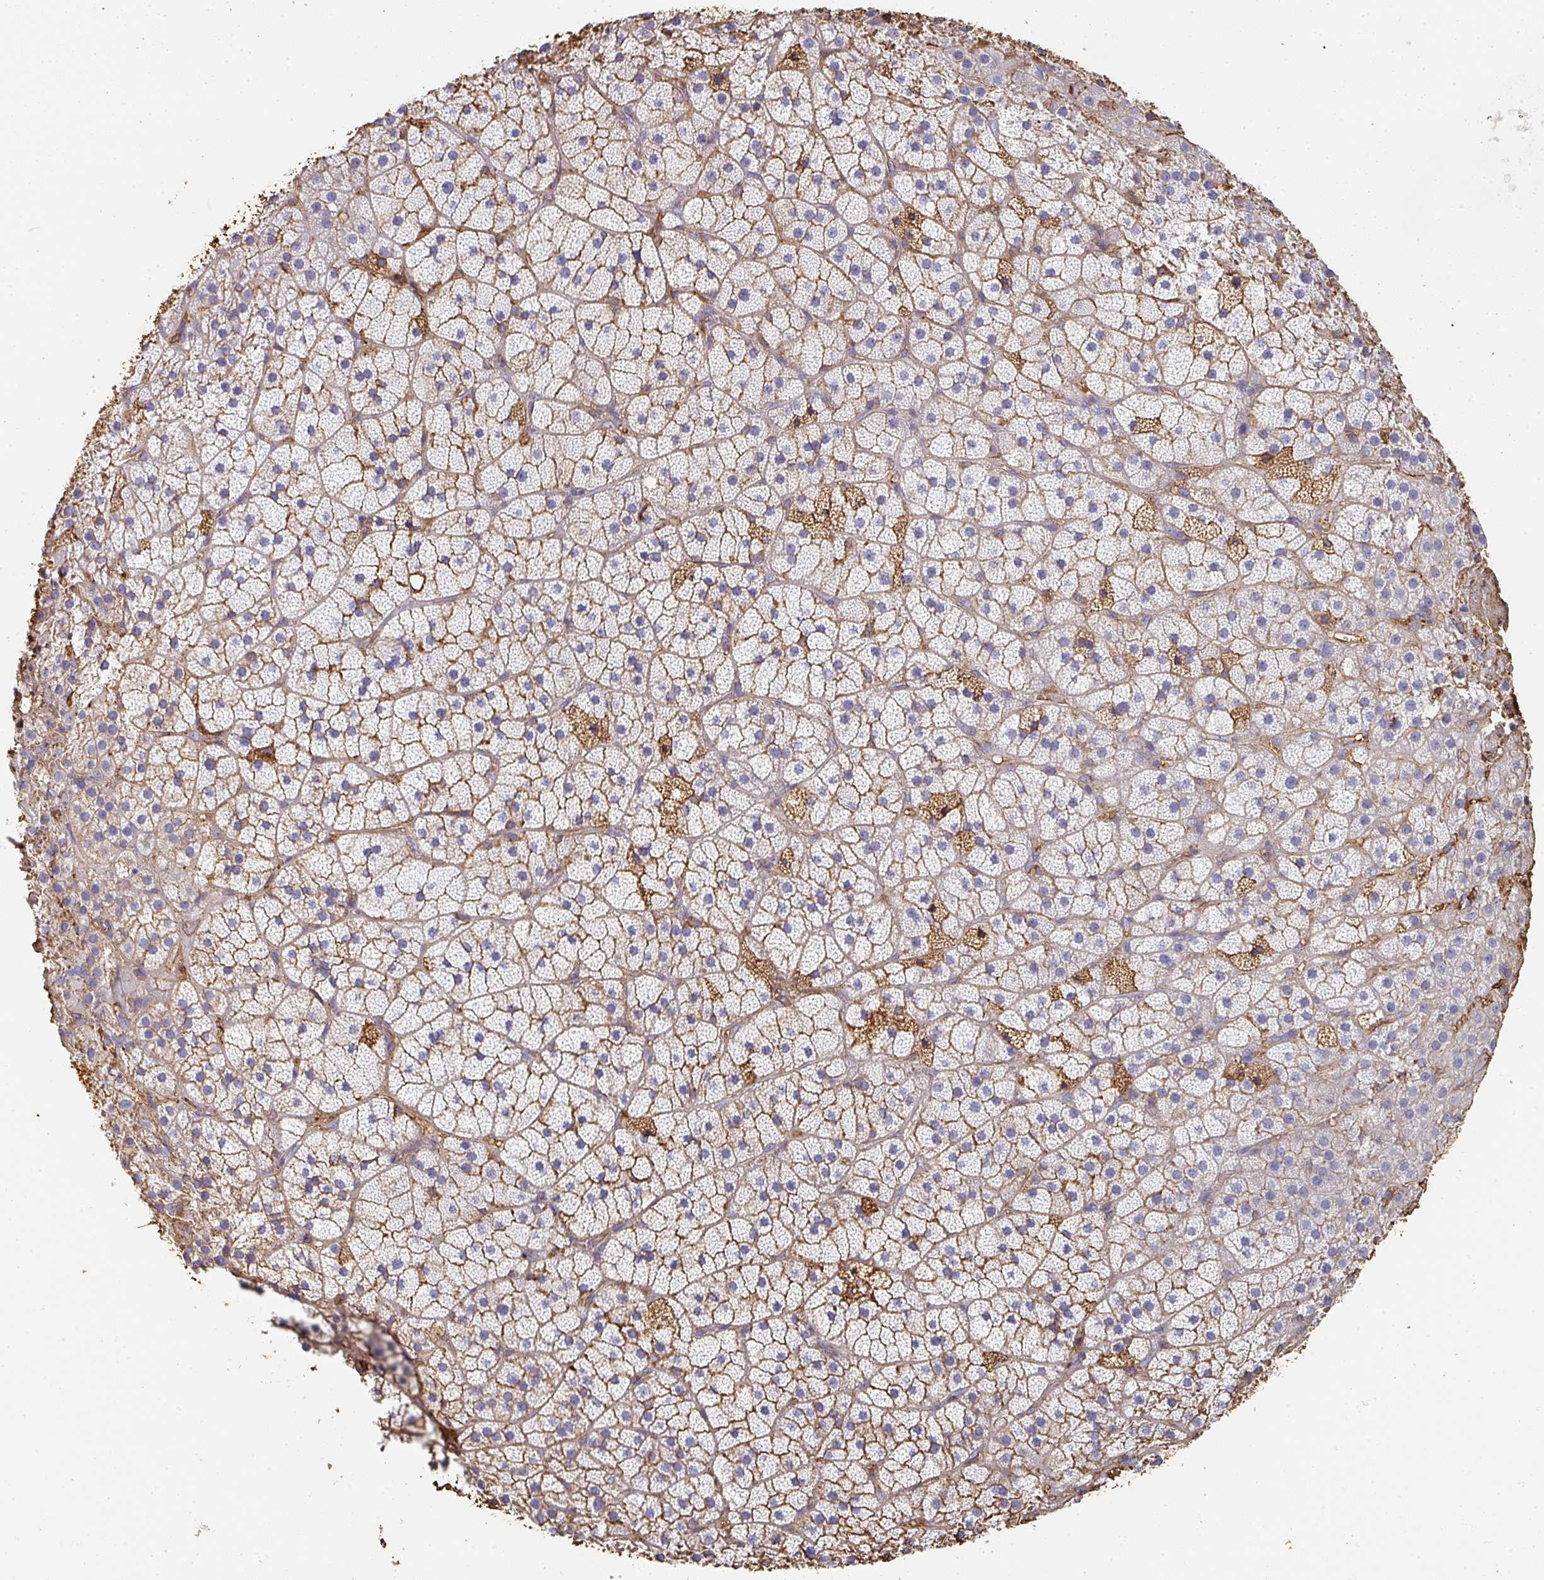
{"staining": {"intensity": "moderate", "quantity": "25%-75%", "location": "cytoplasmic/membranous"}, "tissue": "adrenal gland", "cell_type": "Glandular cells", "image_type": "normal", "snomed": [{"axis": "morphology", "description": "Normal tissue, NOS"}, {"axis": "topography", "description": "Adrenal gland"}], "caption": "Immunohistochemistry (IHC) image of normal adrenal gland: human adrenal gland stained using immunohistochemistry (IHC) shows medium levels of moderate protein expression localized specifically in the cytoplasmic/membranous of glandular cells, appearing as a cytoplasmic/membranous brown color.", "gene": "ALB", "patient": {"sex": "male", "age": 57}}